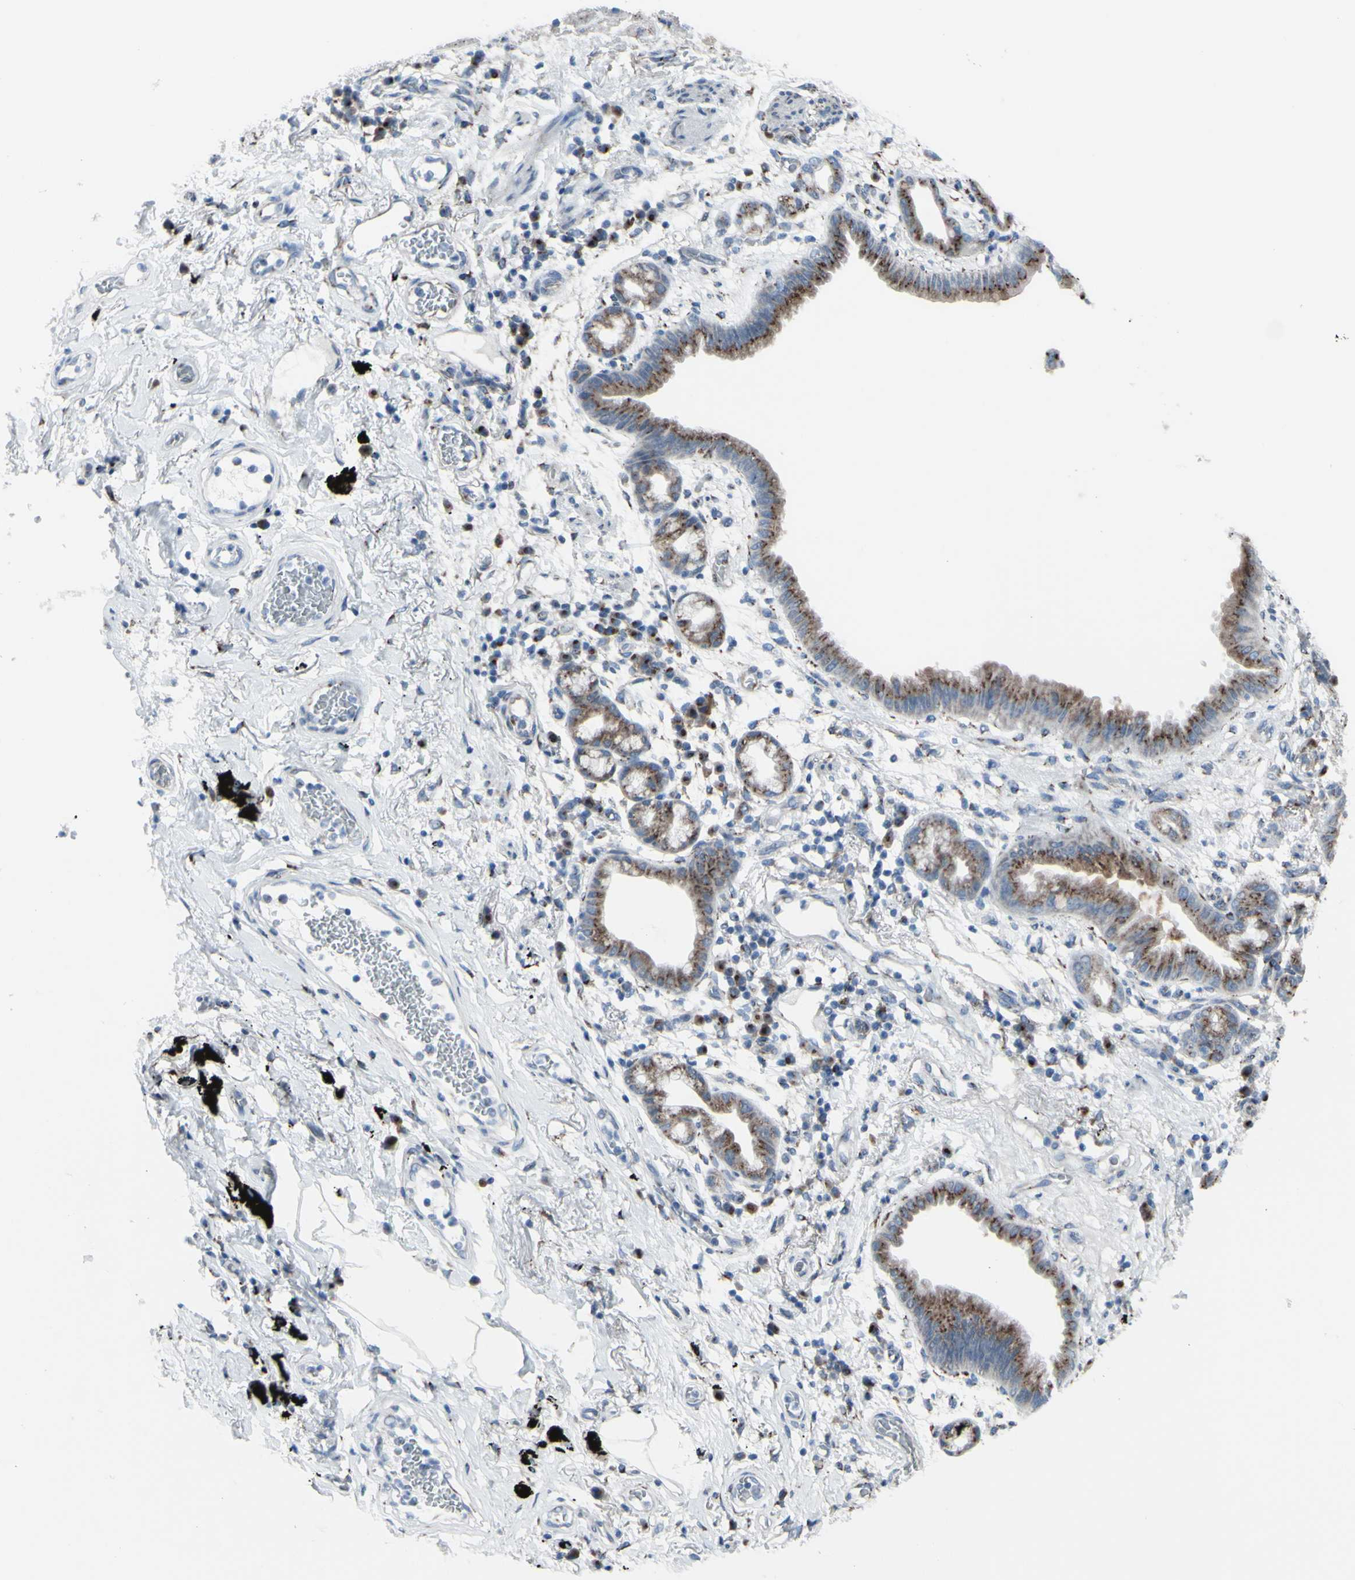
{"staining": {"intensity": "moderate", "quantity": ">75%", "location": "cytoplasmic/membranous"}, "tissue": "lung cancer", "cell_type": "Tumor cells", "image_type": "cancer", "snomed": [{"axis": "morphology", "description": "Adenocarcinoma, NOS"}, {"axis": "topography", "description": "Lung"}], "caption": "This photomicrograph shows IHC staining of lung adenocarcinoma, with medium moderate cytoplasmic/membranous expression in about >75% of tumor cells.", "gene": "GLG1", "patient": {"sex": "female", "age": 70}}